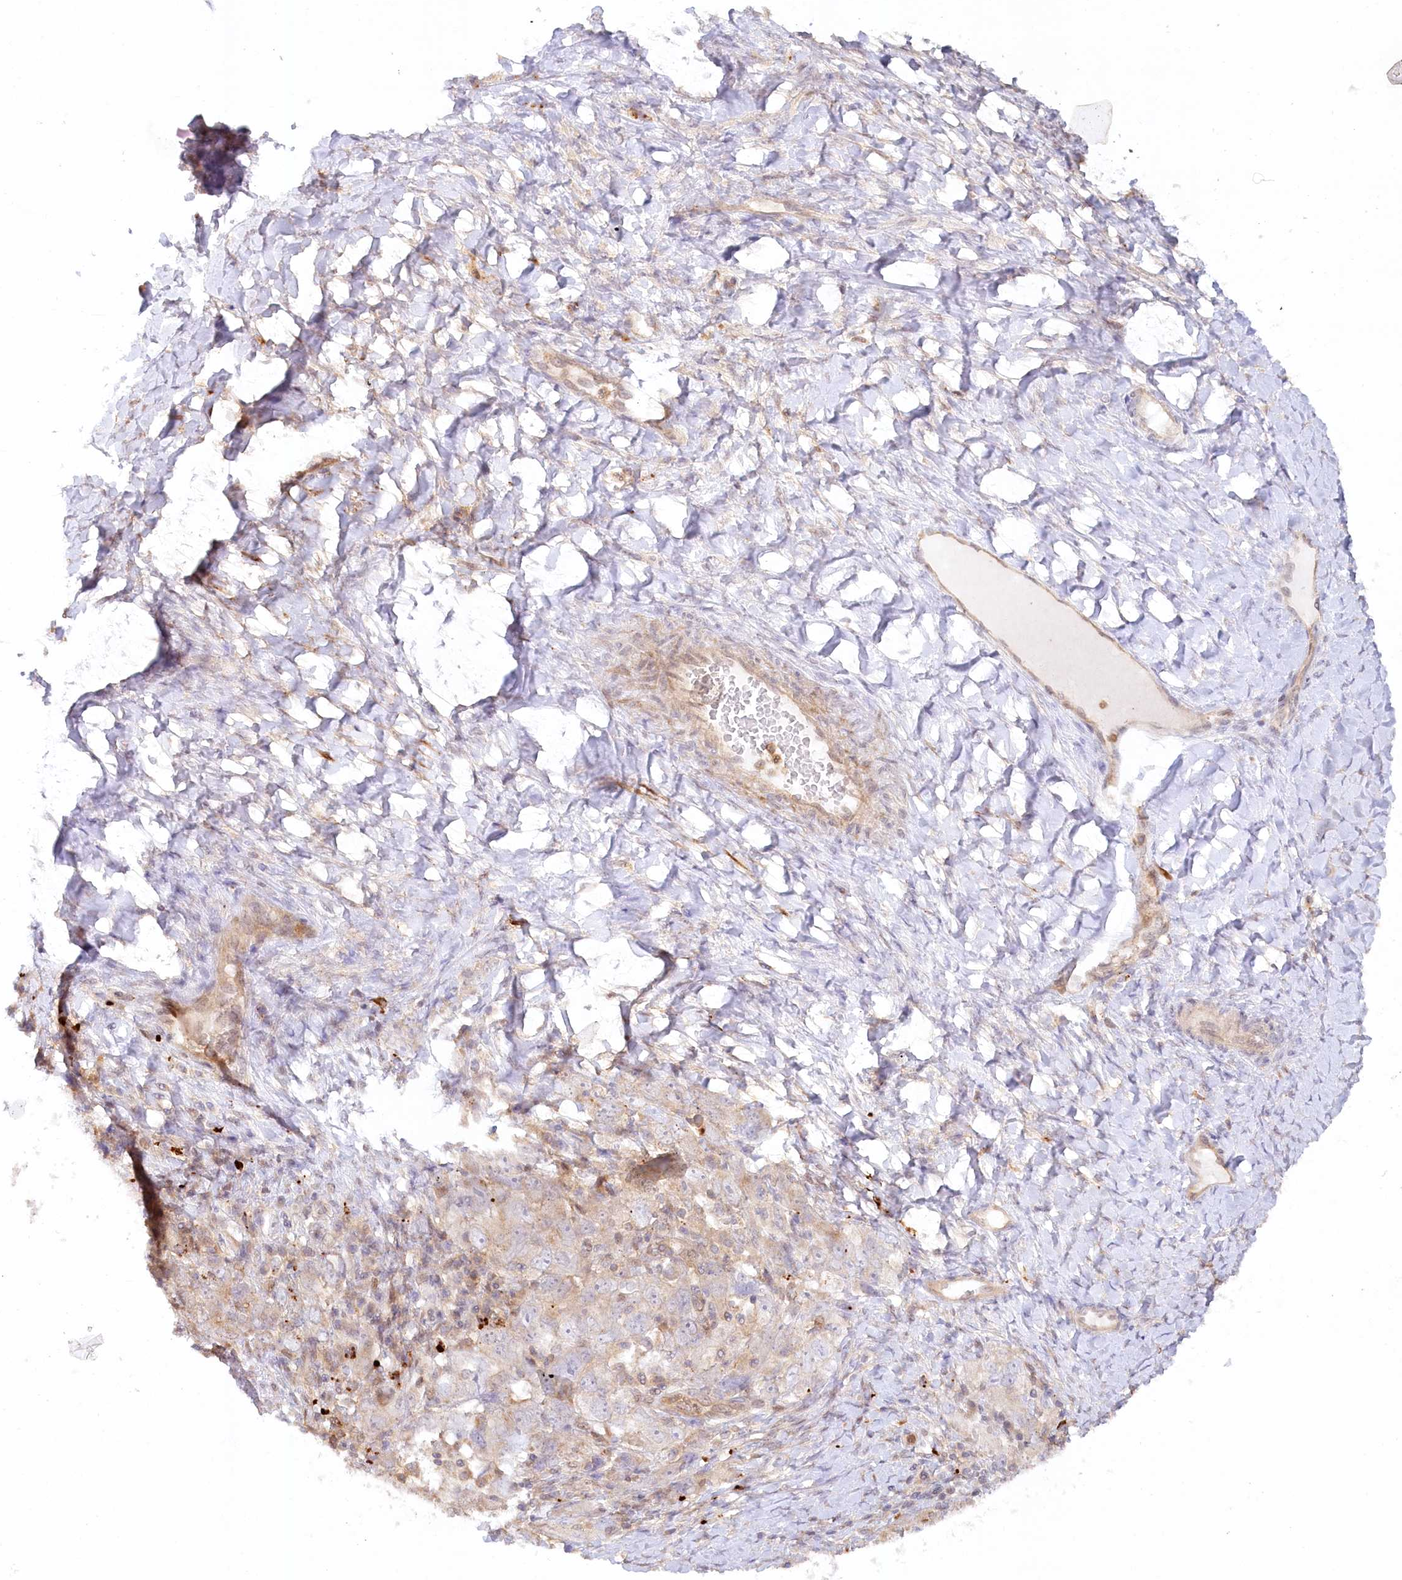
{"staining": {"intensity": "weak", "quantity": "<25%", "location": "cytoplasmic/membranous"}, "tissue": "ovarian cancer", "cell_type": "Tumor cells", "image_type": "cancer", "snomed": [{"axis": "morphology", "description": "Carcinoma, NOS"}, {"axis": "morphology", "description": "Cystadenocarcinoma, serous, NOS"}, {"axis": "topography", "description": "Ovary"}], "caption": "There is no significant positivity in tumor cells of ovarian serous cystadenocarcinoma.", "gene": "GBE1", "patient": {"sex": "female", "age": 69}}